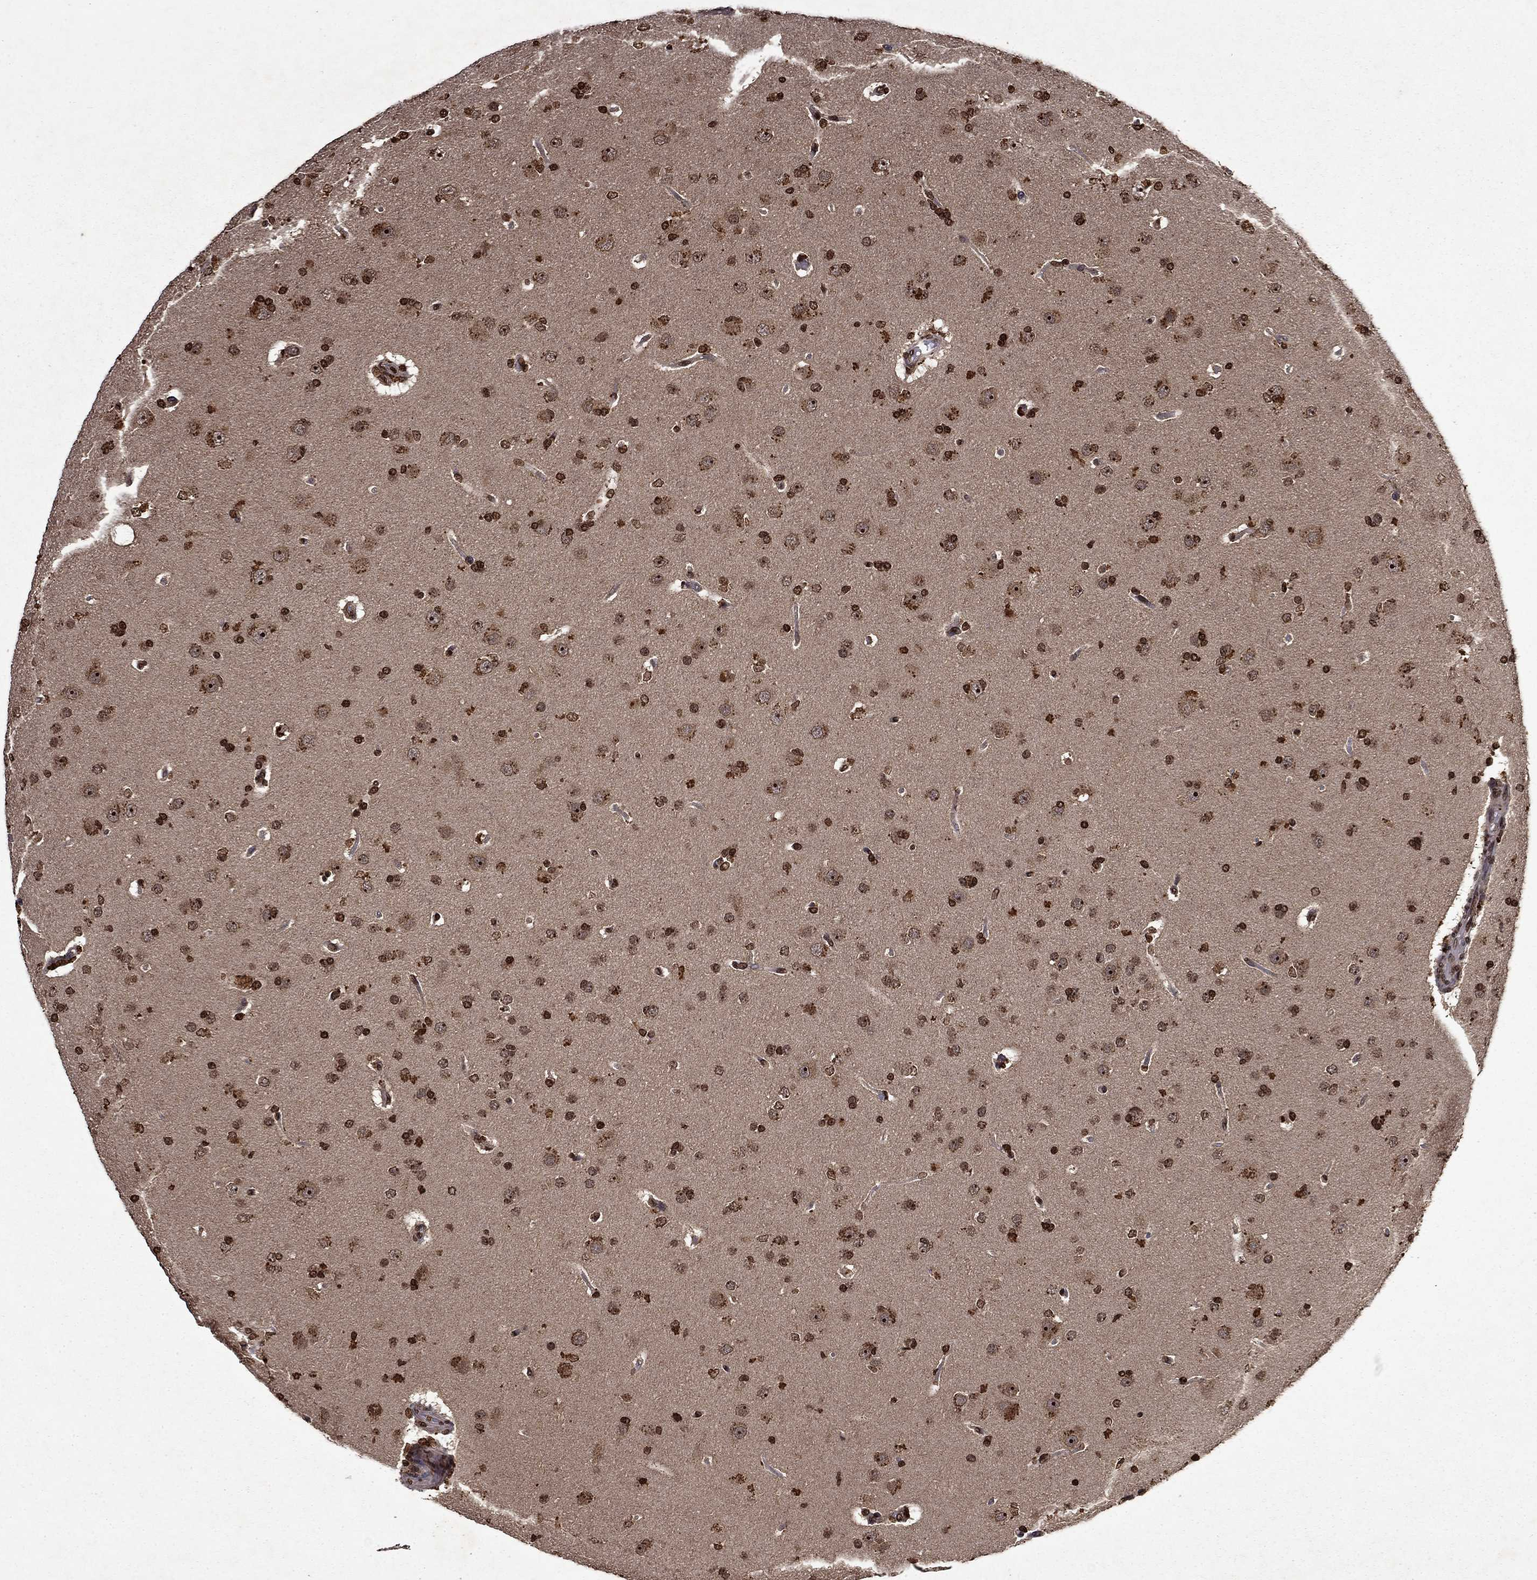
{"staining": {"intensity": "strong", "quantity": ">75%", "location": "cytoplasmic/membranous,nuclear"}, "tissue": "glioma", "cell_type": "Tumor cells", "image_type": "cancer", "snomed": [{"axis": "morphology", "description": "Glioma, malignant, NOS"}, {"axis": "topography", "description": "Cerebral cortex"}], "caption": "A micrograph of human glioma stained for a protein demonstrates strong cytoplasmic/membranous and nuclear brown staining in tumor cells.", "gene": "PIN4", "patient": {"sex": "male", "age": 58}}